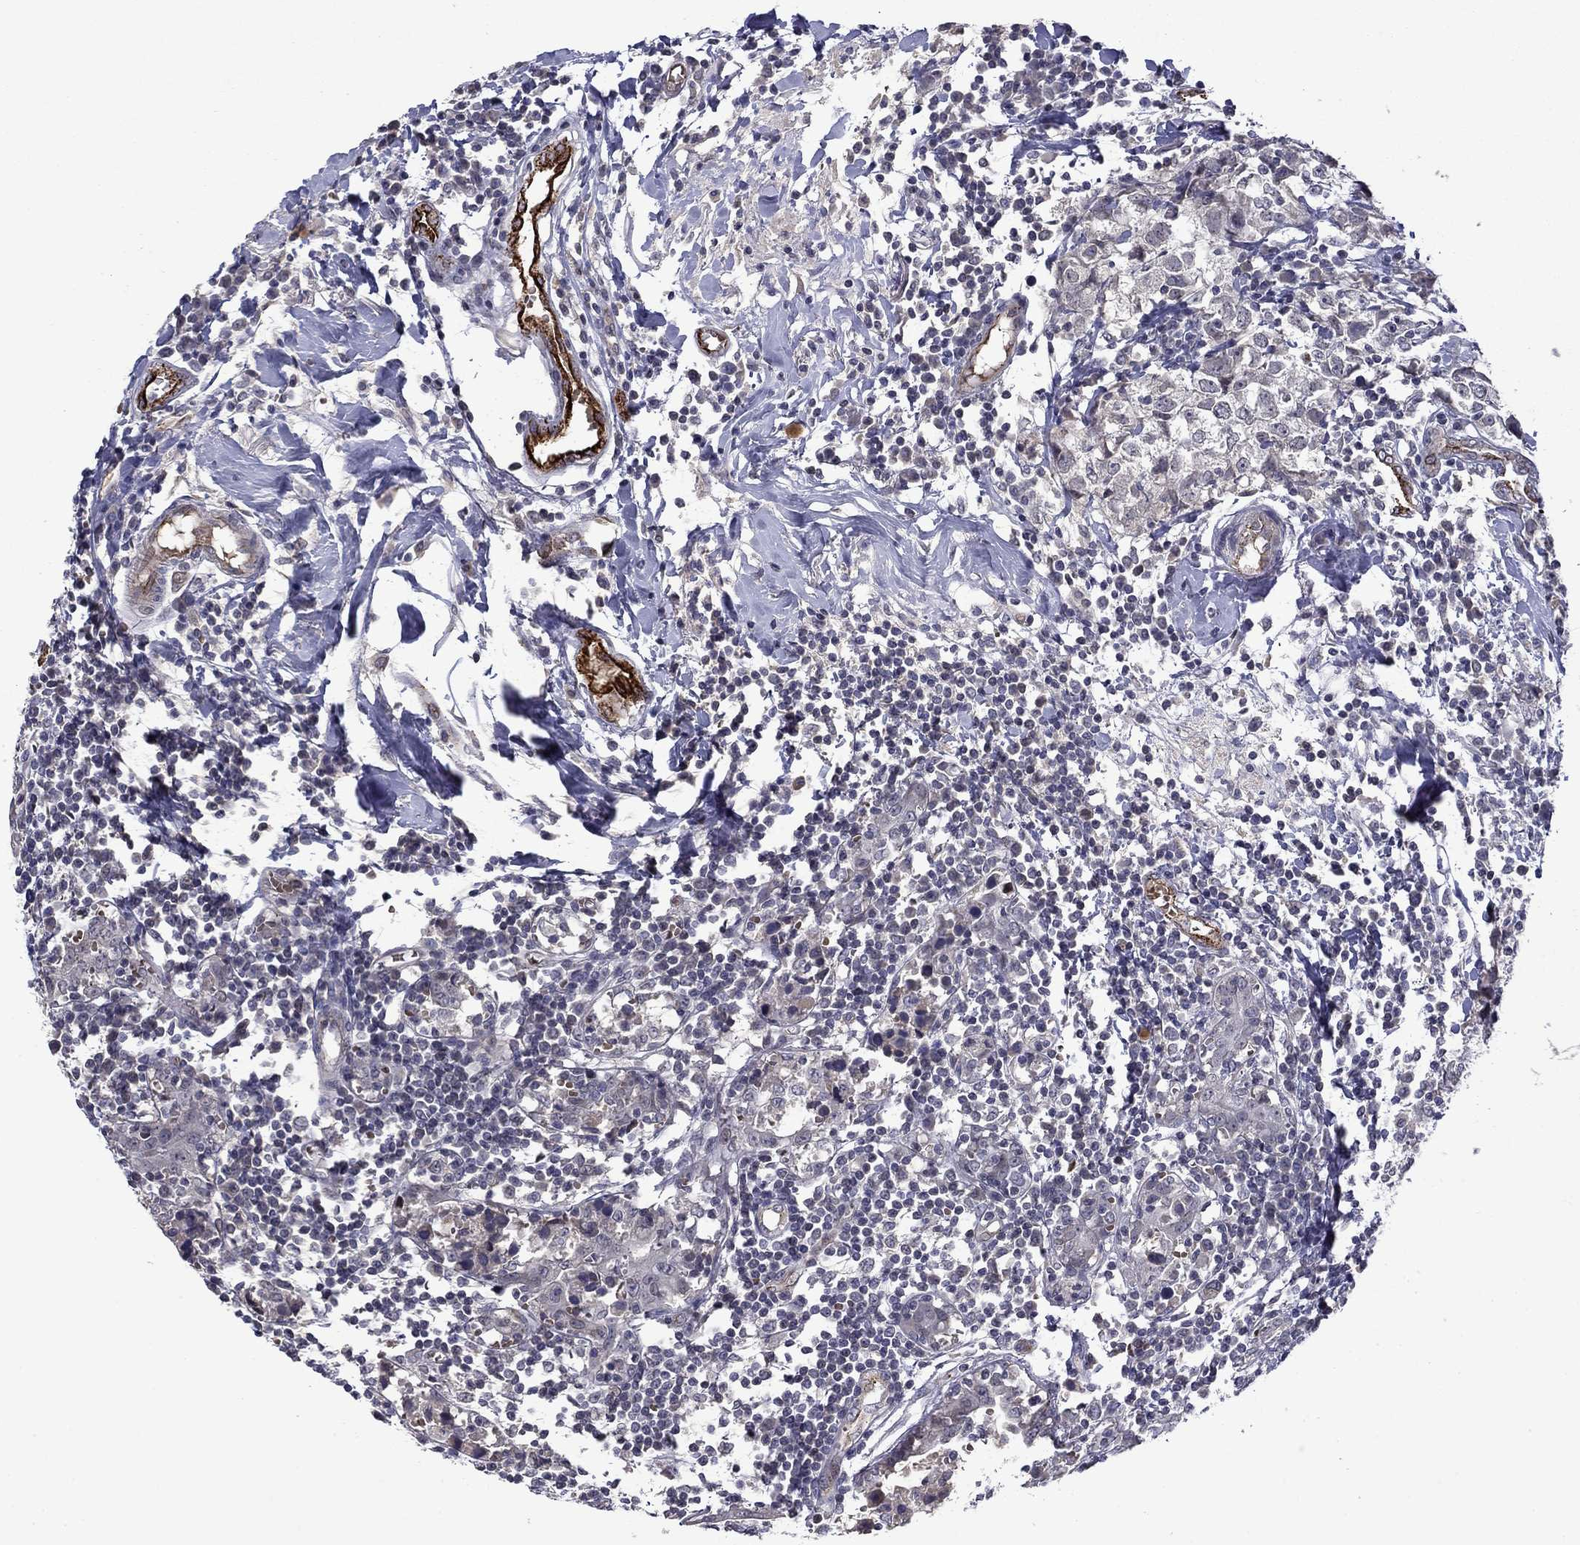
{"staining": {"intensity": "negative", "quantity": "none", "location": "none"}, "tissue": "breast cancer", "cell_type": "Tumor cells", "image_type": "cancer", "snomed": [{"axis": "morphology", "description": "Duct carcinoma"}, {"axis": "topography", "description": "Breast"}], "caption": "Immunohistochemistry photomicrograph of human infiltrating ductal carcinoma (breast) stained for a protein (brown), which demonstrates no staining in tumor cells.", "gene": "SLITRK1", "patient": {"sex": "female", "age": 30}}